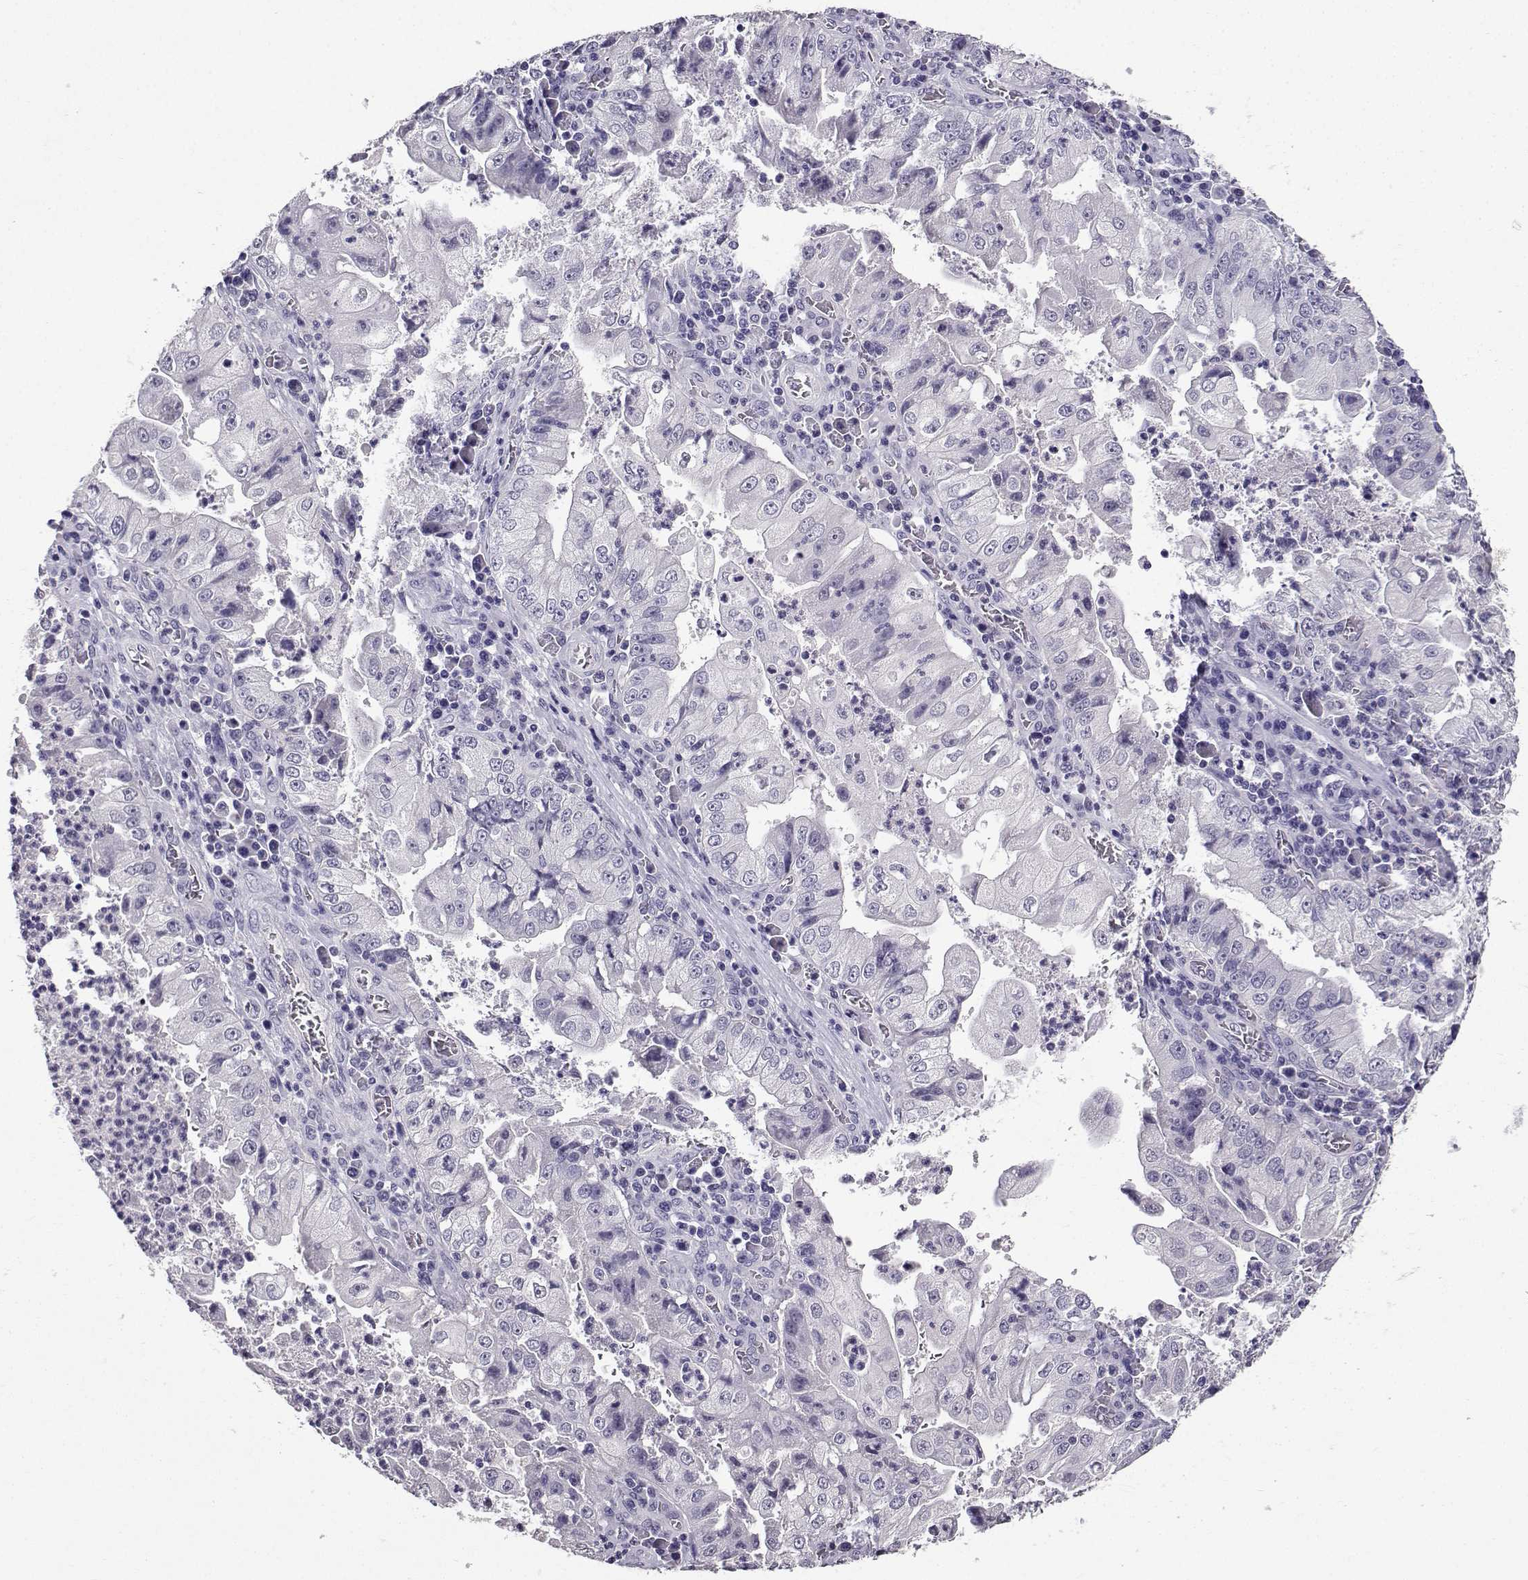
{"staining": {"intensity": "negative", "quantity": "none", "location": "none"}, "tissue": "stomach cancer", "cell_type": "Tumor cells", "image_type": "cancer", "snomed": [{"axis": "morphology", "description": "Adenocarcinoma, NOS"}, {"axis": "topography", "description": "Stomach"}], "caption": "Tumor cells are negative for protein expression in human stomach adenocarcinoma.", "gene": "SPAG11B", "patient": {"sex": "male", "age": 76}}